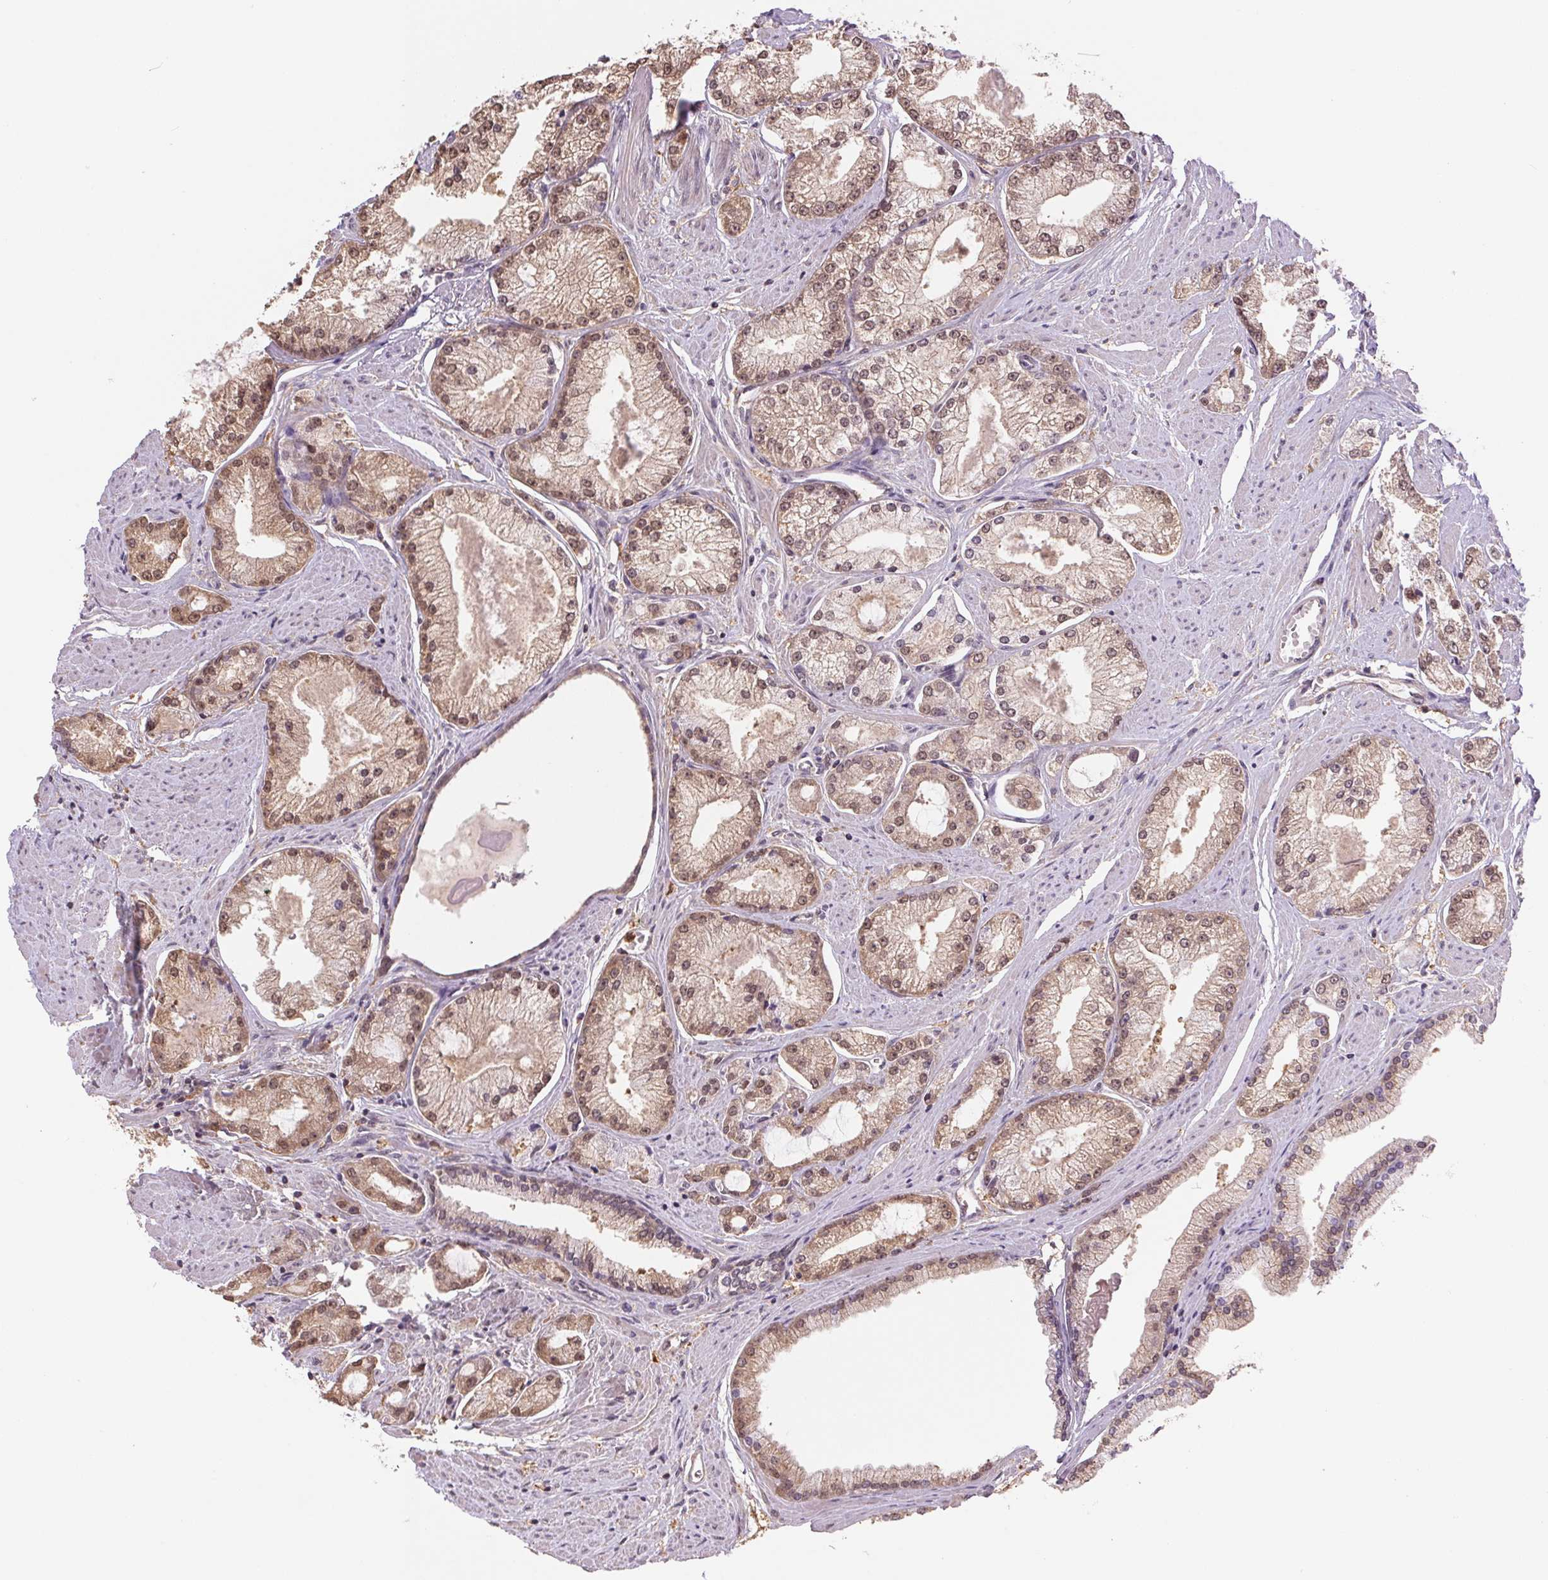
{"staining": {"intensity": "moderate", "quantity": ">75%", "location": "cytoplasmic/membranous,nuclear"}, "tissue": "prostate cancer", "cell_type": "Tumor cells", "image_type": "cancer", "snomed": [{"axis": "morphology", "description": "Adenocarcinoma, High grade"}, {"axis": "topography", "description": "Prostate"}], "caption": "Prostate cancer (high-grade adenocarcinoma) tissue exhibits moderate cytoplasmic/membranous and nuclear staining in approximately >75% of tumor cells, visualized by immunohistochemistry.", "gene": "CDC123", "patient": {"sex": "male", "age": 68}}